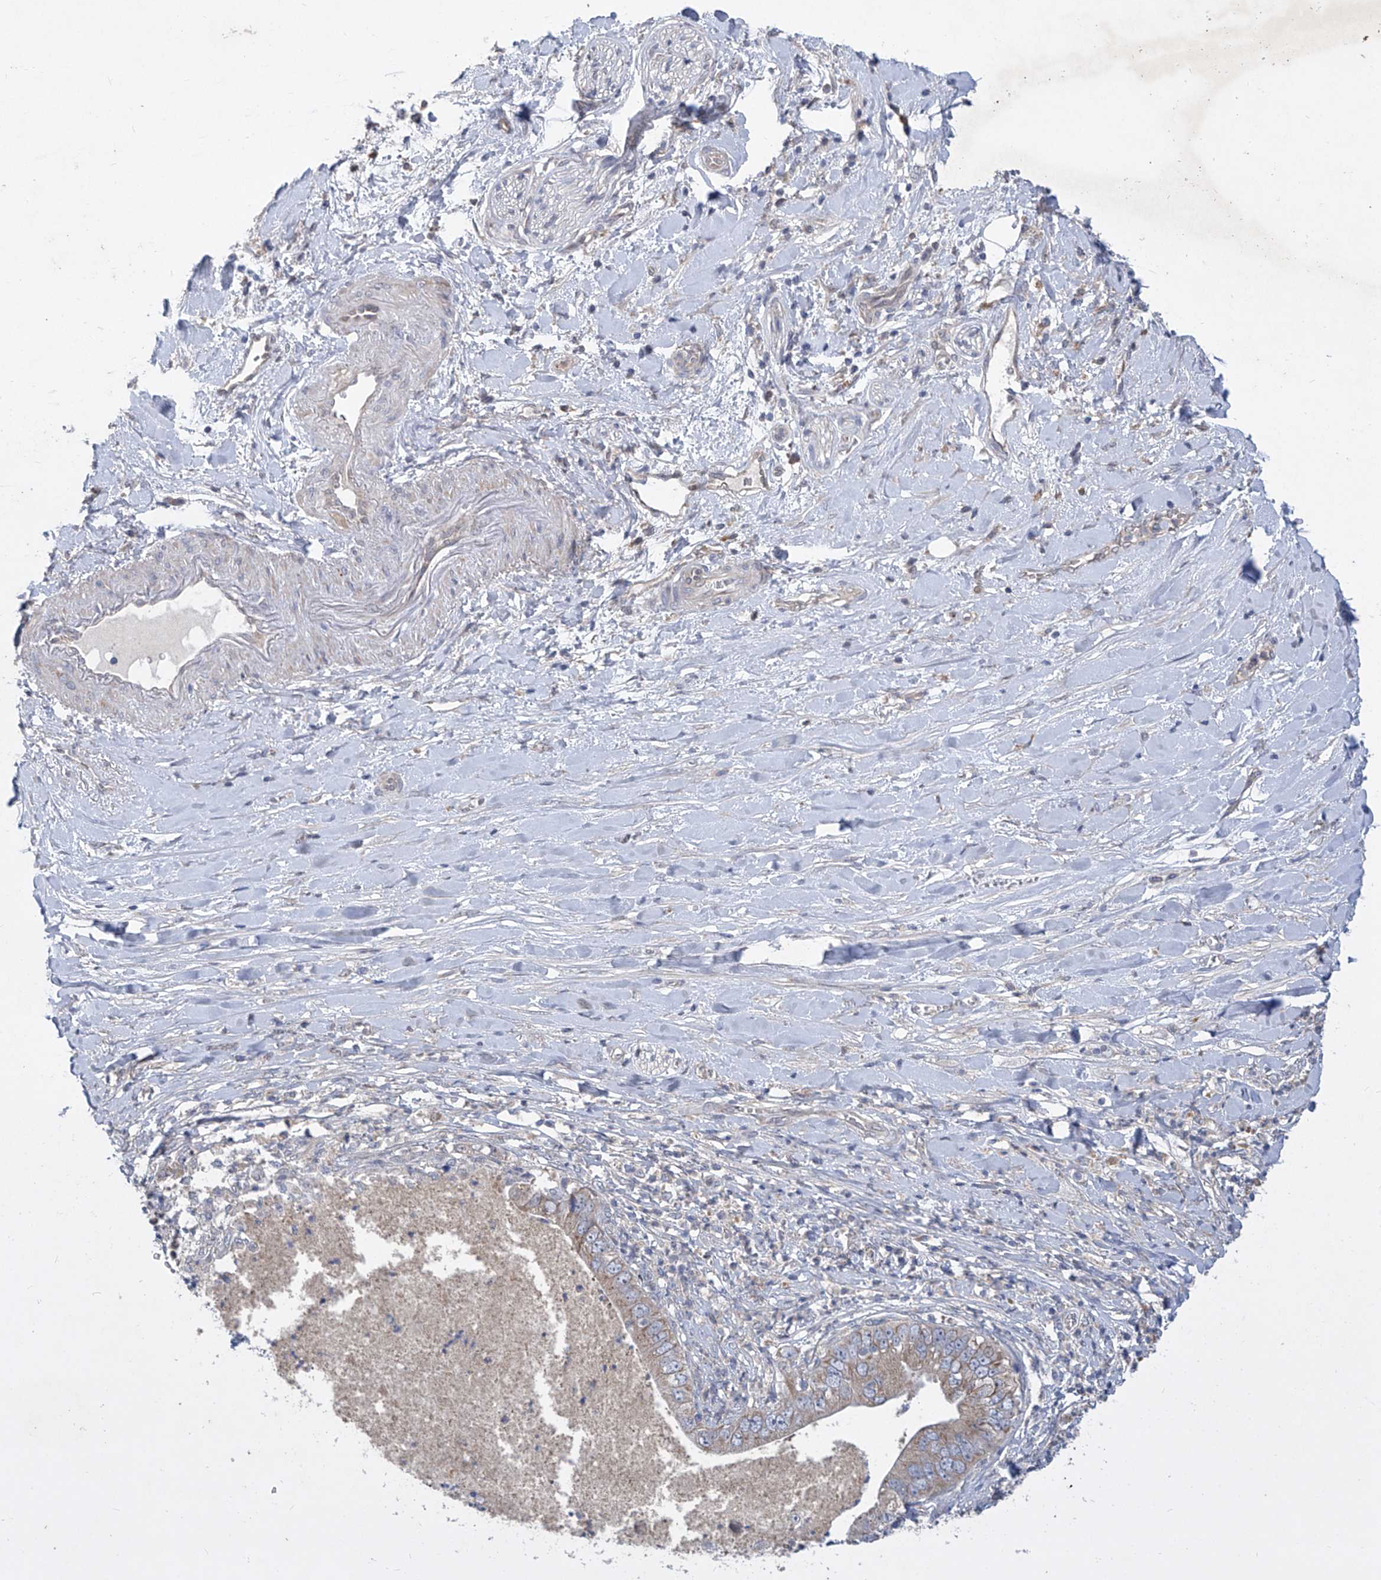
{"staining": {"intensity": "weak", "quantity": "<25%", "location": "cytoplasmic/membranous"}, "tissue": "pancreatic cancer", "cell_type": "Tumor cells", "image_type": "cancer", "snomed": [{"axis": "morphology", "description": "Adenocarcinoma, NOS"}, {"axis": "topography", "description": "Pancreas"}], "caption": "A histopathology image of human pancreatic cancer (adenocarcinoma) is negative for staining in tumor cells.", "gene": "COQ3", "patient": {"sex": "female", "age": 78}}